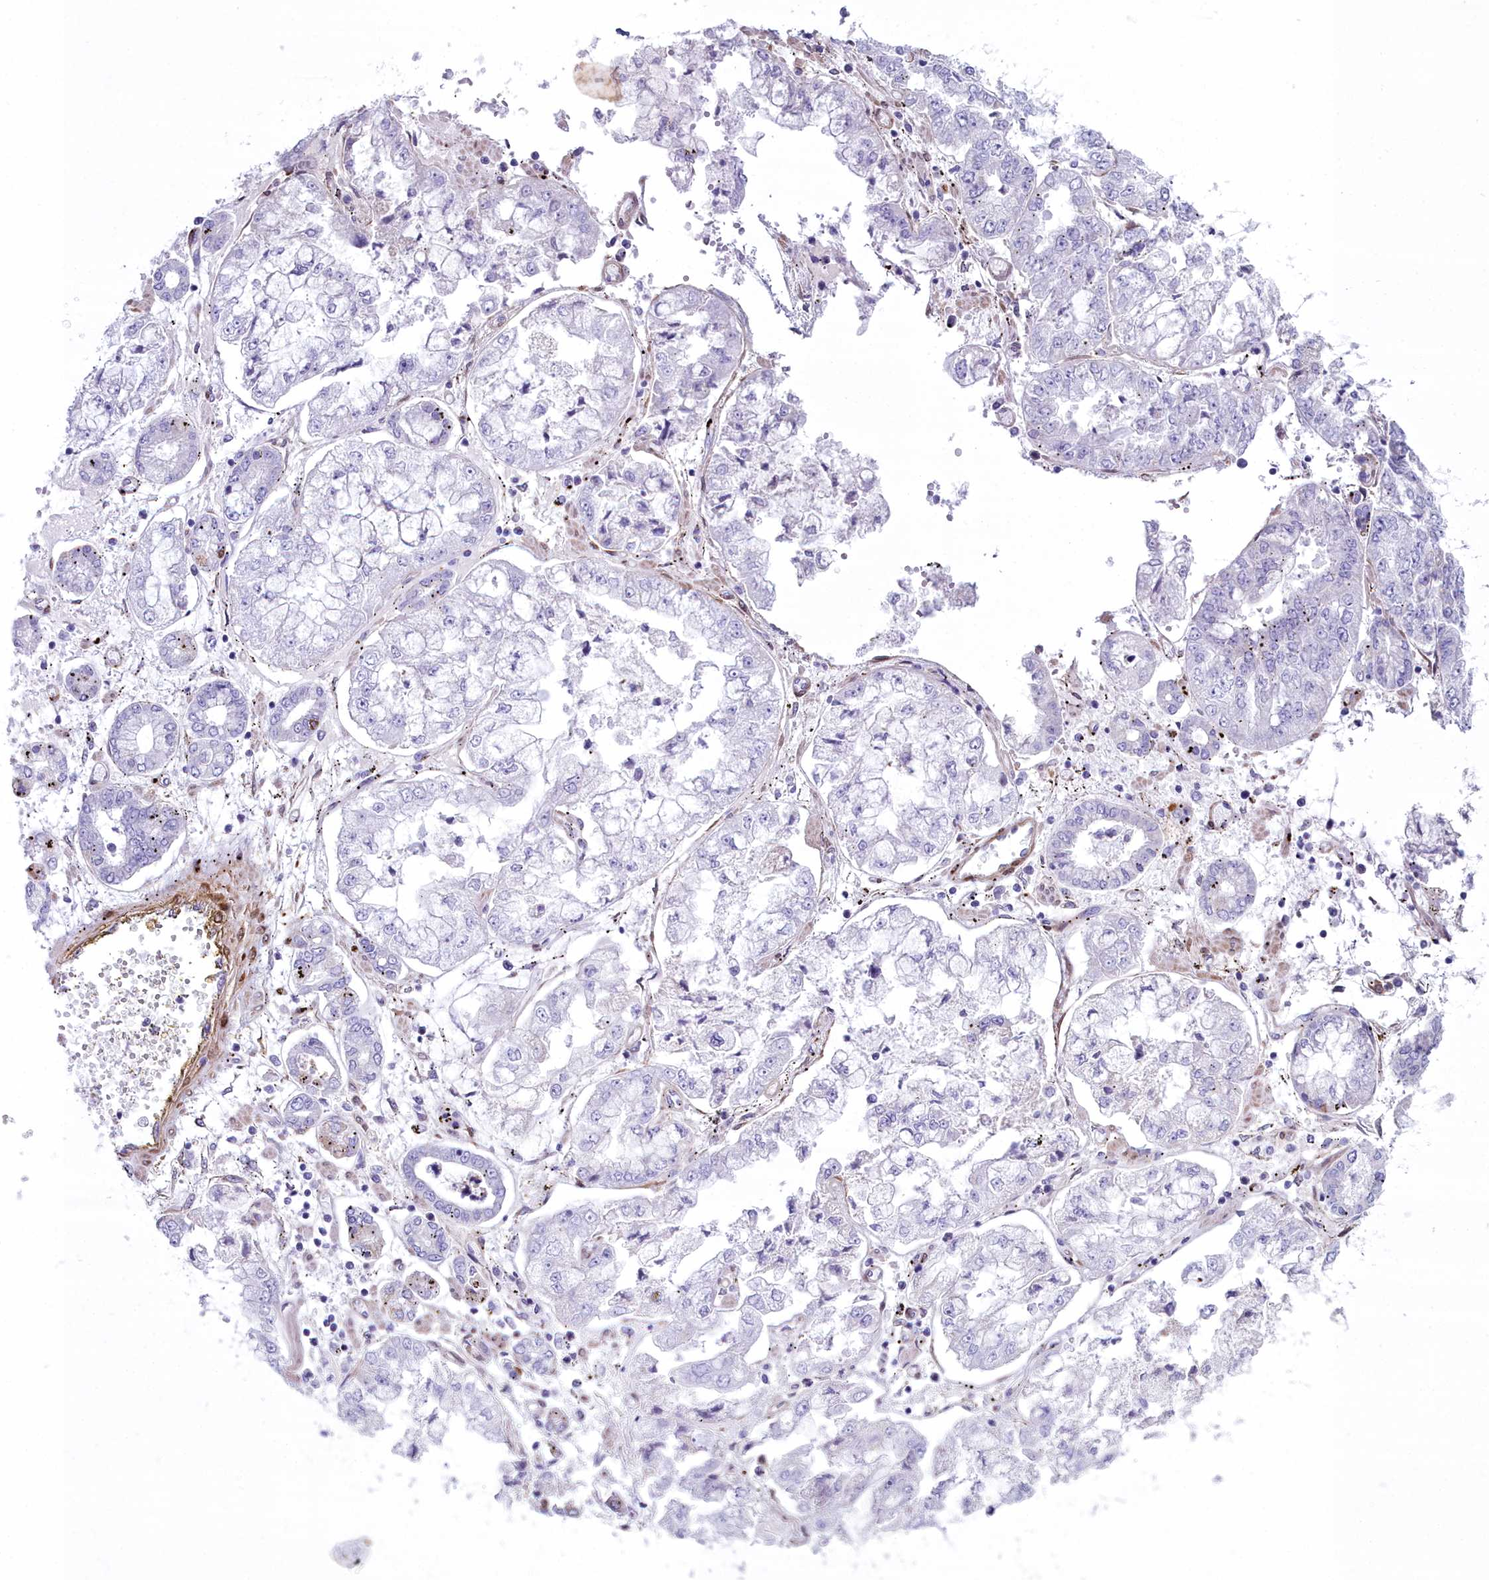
{"staining": {"intensity": "negative", "quantity": "none", "location": "none"}, "tissue": "stomach cancer", "cell_type": "Tumor cells", "image_type": "cancer", "snomed": [{"axis": "morphology", "description": "Adenocarcinoma, NOS"}, {"axis": "topography", "description": "Stomach"}], "caption": "An image of human stomach adenocarcinoma is negative for staining in tumor cells.", "gene": "PPP1R14A", "patient": {"sex": "male", "age": 76}}